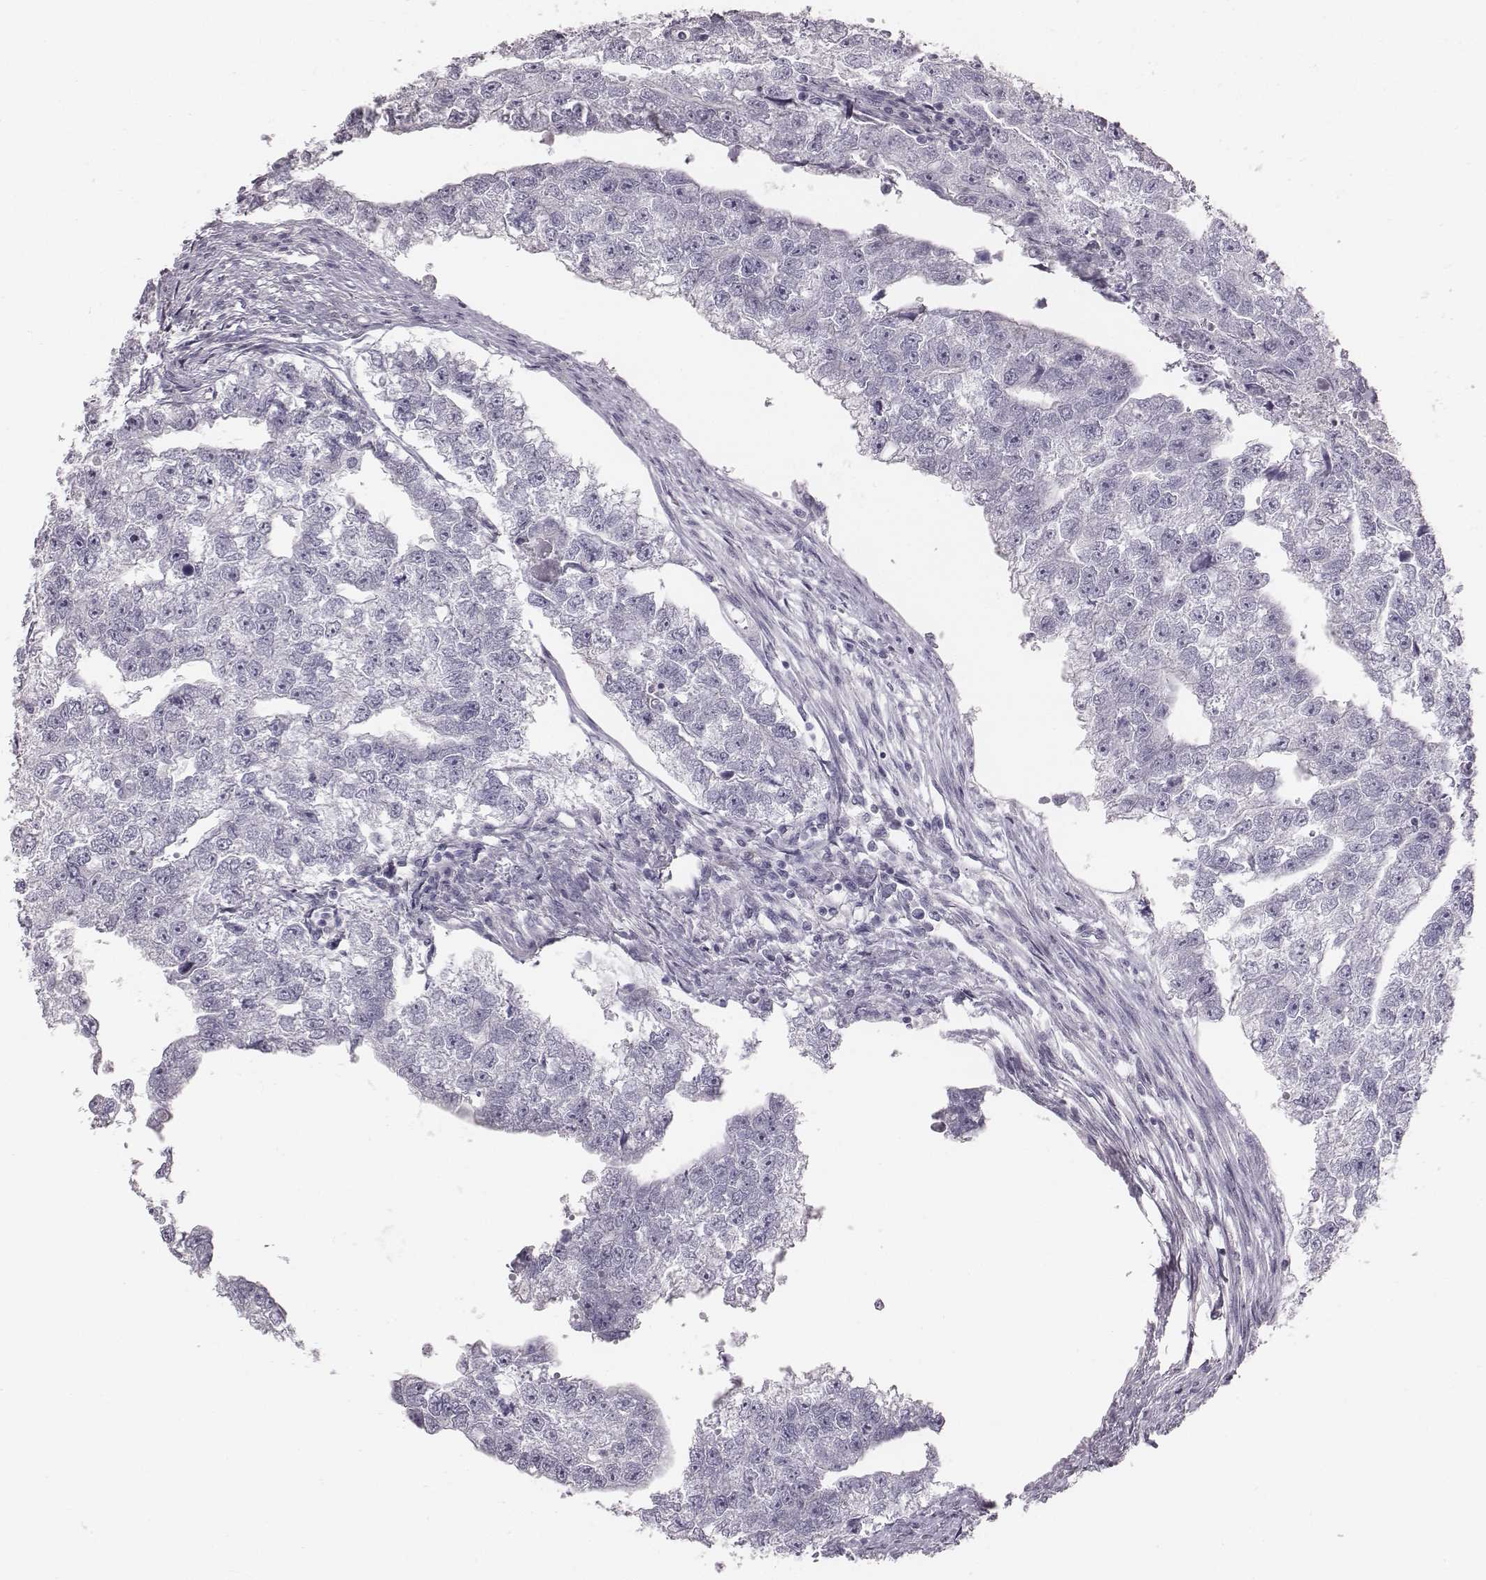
{"staining": {"intensity": "negative", "quantity": "none", "location": "none"}, "tissue": "testis cancer", "cell_type": "Tumor cells", "image_type": "cancer", "snomed": [{"axis": "morphology", "description": "Carcinoma, Embryonal, NOS"}, {"axis": "morphology", "description": "Teratoma, malignant, NOS"}, {"axis": "topography", "description": "Testis"}], "caption": "Human testis embryonal carcinoma stained for a protein using IHC shows no expression in tumor cells.", "gene": "C6orf58", "patient": {"sex": "male", "age": 44}}